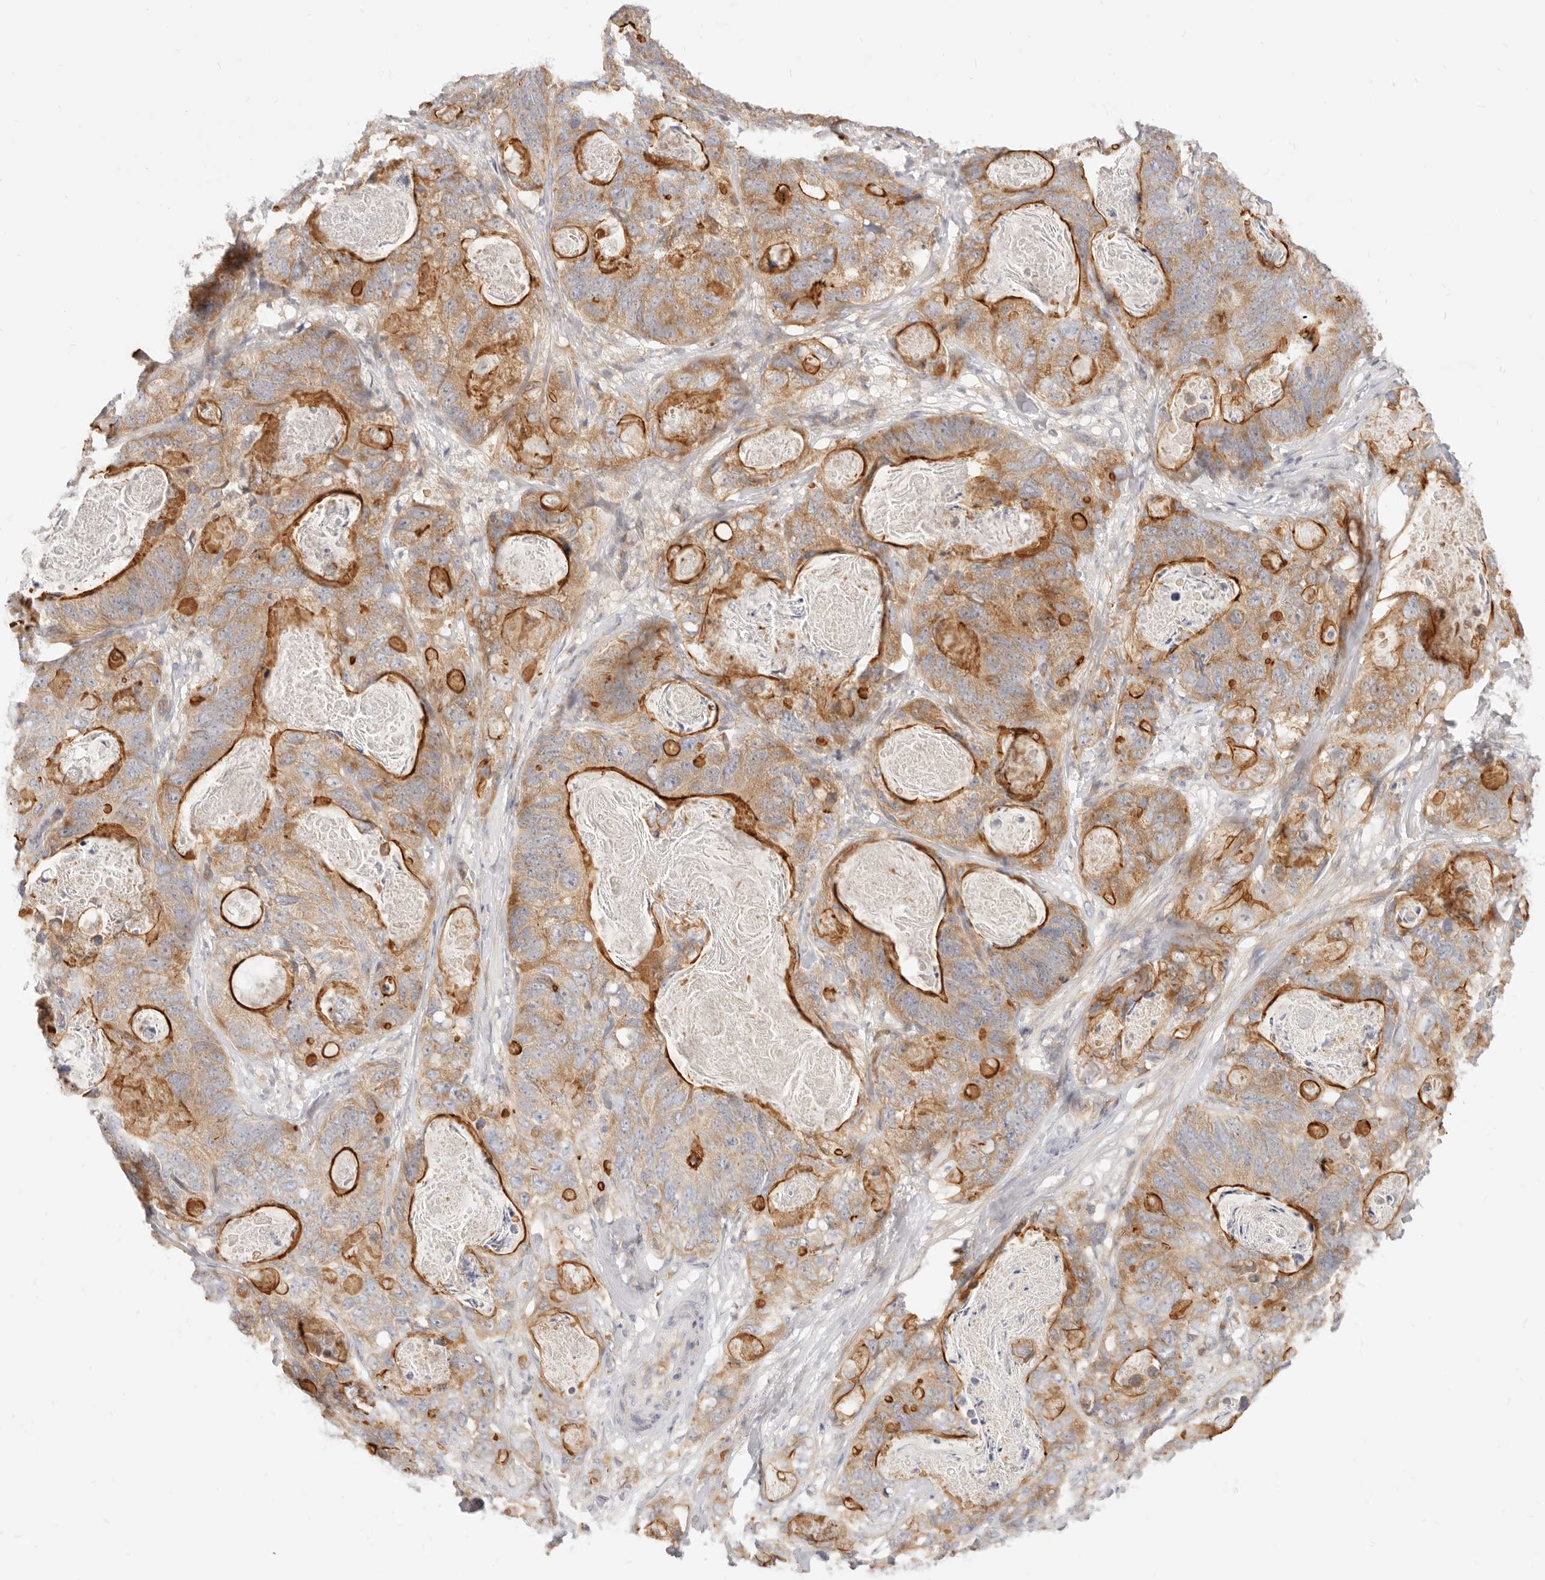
{"staining": {"intensity": "strong", "quantity": "25%-75%", "location": "cytoplasmic/membranous"}, "tissue": "stomach cancer", "cell_type": "Tumor cells", "image_type": "cancer", "snomed": [{"axis": "morphology", "description": "Normal tissue, NOS"}, {"axis": "morphology", "description": "Adenocarcinoma, NOS"}, {"axis": "topography", "description": "Stomach"}], "caption": "A photomicrograph of stomach cancer stained for a protein exhibits strong cytoplasmic/membranous brown staining in tumor cells. (Brightfield microscopy of DAB IHC at high magnification).", "gene": "LTB4R2", "patient": {"sex": "female", "age": 89}}